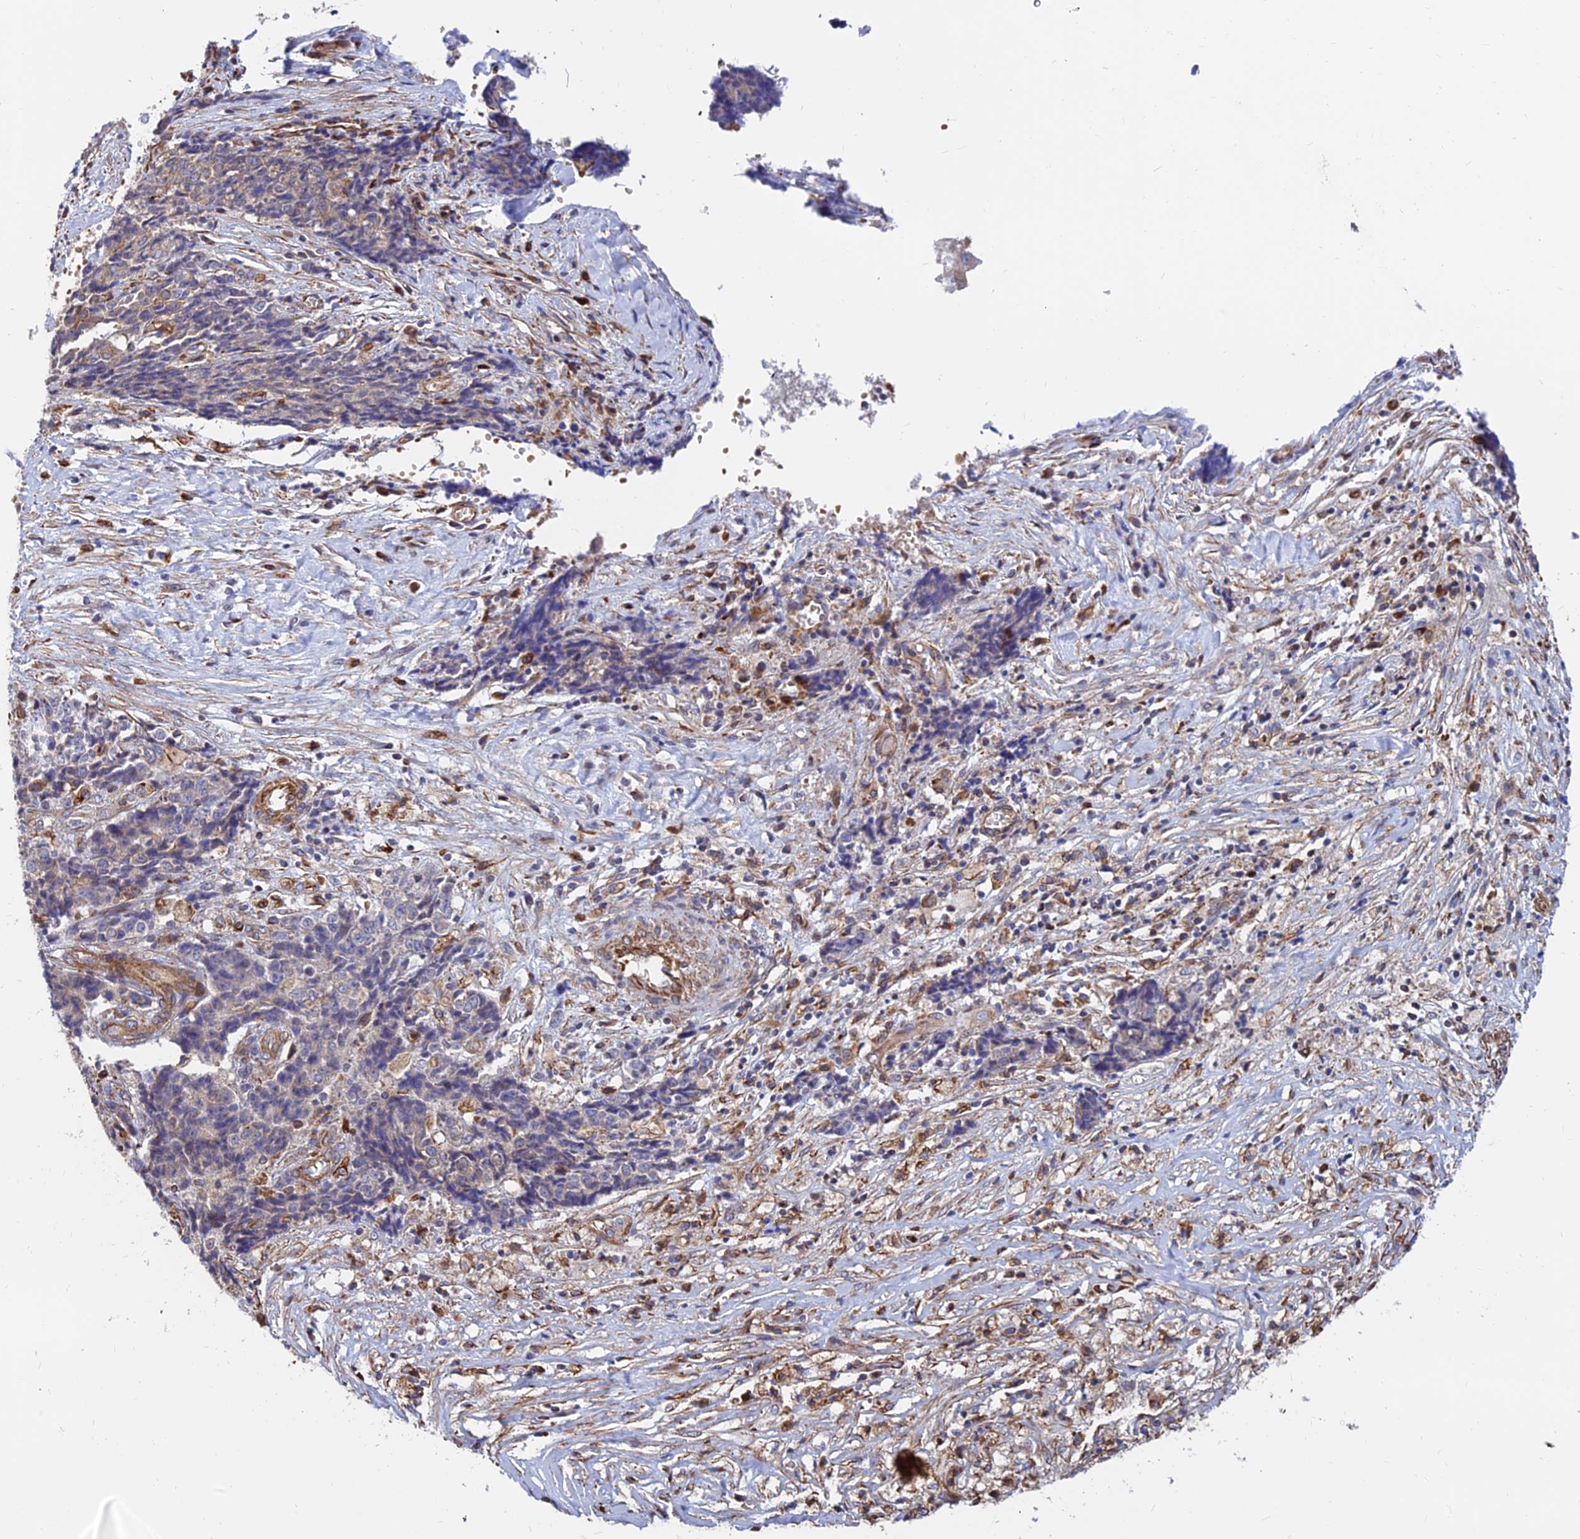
{"staining": {"intensity": "weak", "quantity": "<25%", "location": "cytoplasmic/membranous"}, "tissue": "ovarian cancer", "cell_type": "Tumor cells", "image_type": "cancer", "snomed": [{"axis": "morphology", "description": "Carcinoma, endometroid"}, {"axis": "topography", "description": "Ovary"}], "caption": "Ovarian cancer (endometroid carcinoma) was stained to show a protein in brown. There is no significant staining in tumor cells. (IHC, brightfield microscopy, high magnification).", "gene": "CDK18", "patient": {"sex": "female", "age": 42}}